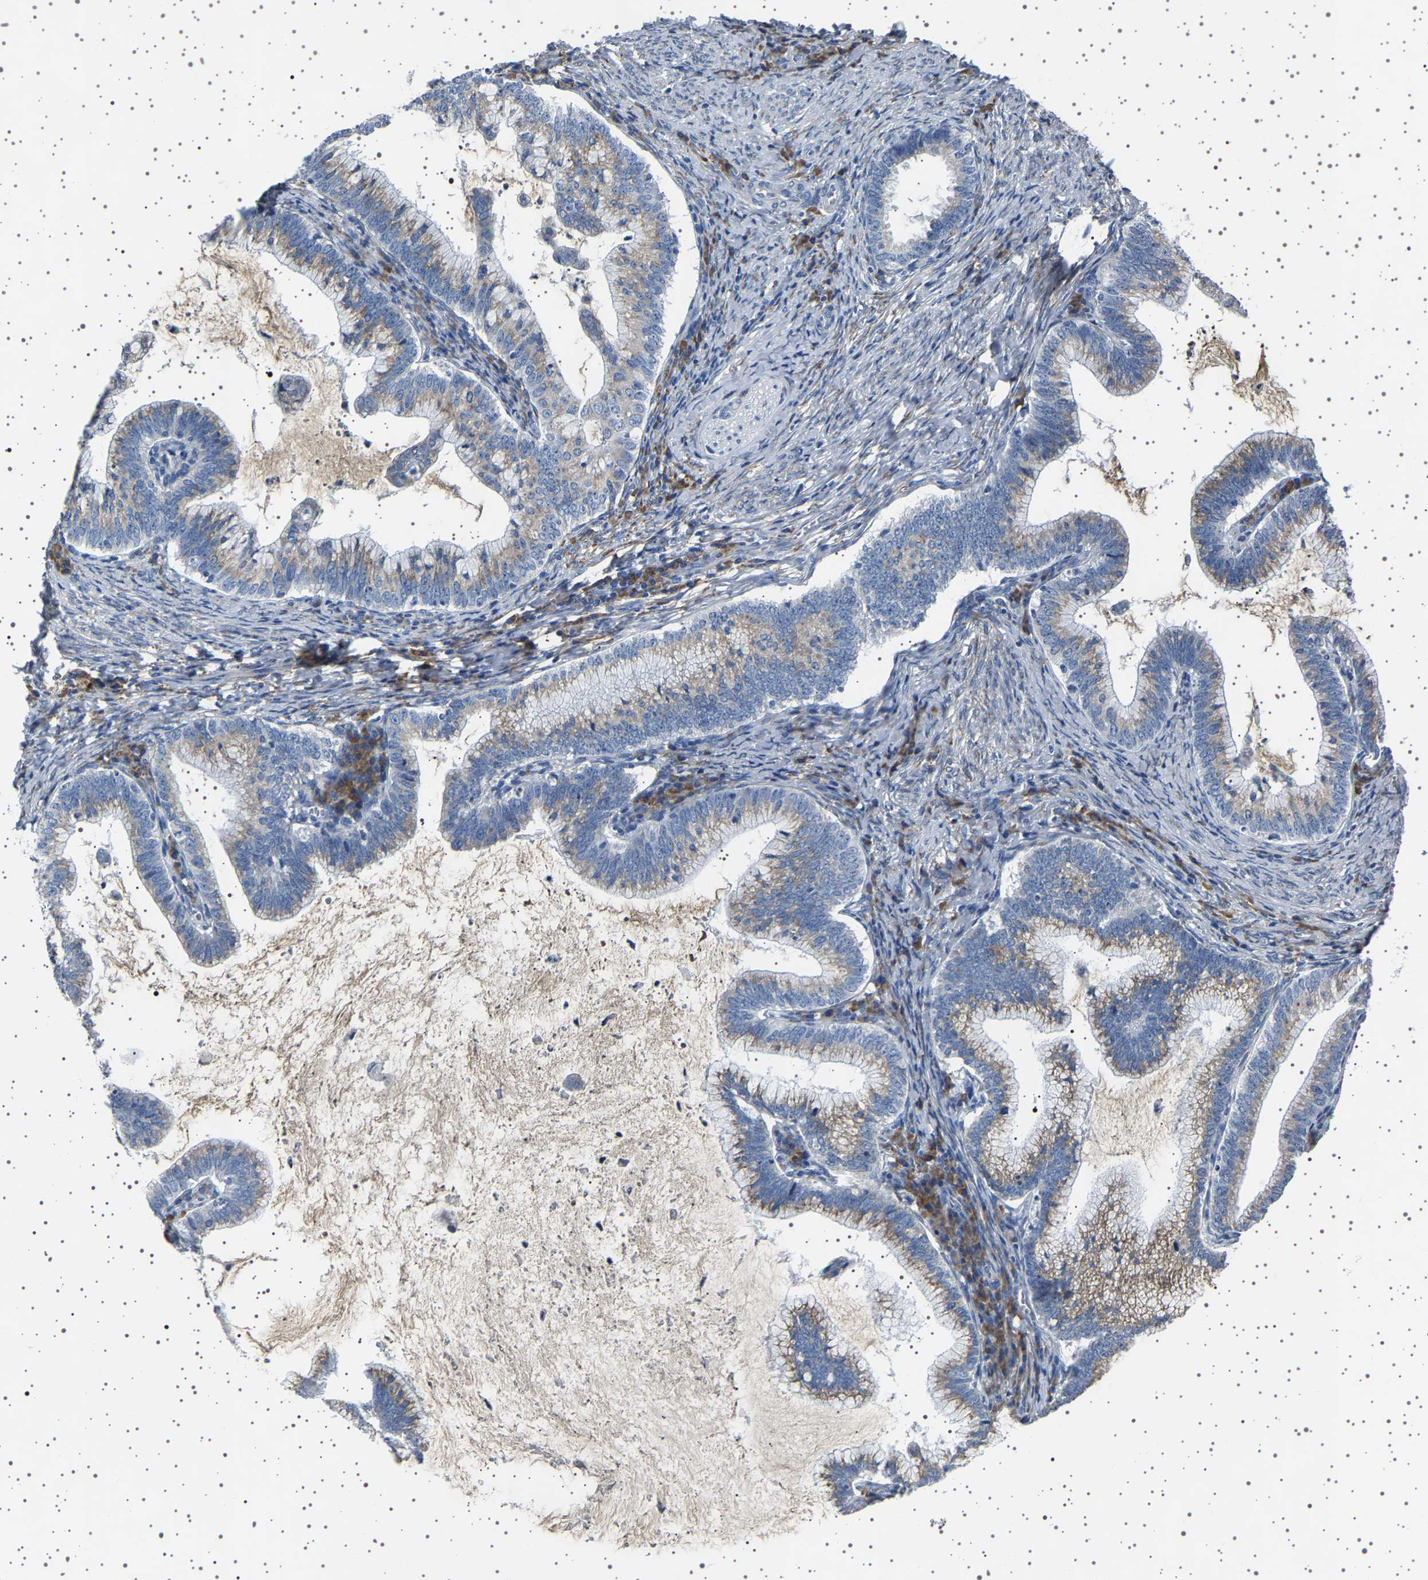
{"staining": {"intensity": "weak", "quantity": ">75%", "location": "cytoplasmic/membranous"}, "tissue": "cervical cancer", "cell_type": "Tumor cells", "image_type": "cancer", "snomed": [{"axis": "morphology", "description": "Adenocarcinoma, NOS"}, {"axis": "topography", "description": "Cervix"}], "caption": "Protein staining of cervical cancer tissue displays weak cytoplasmic/membranous expression in approximately >75% of tumor cells. (DAB IHC with brightfield microscopy, high magnification).", "gene": "FTCD", "patient": {"sex": "female", "age": 36}}